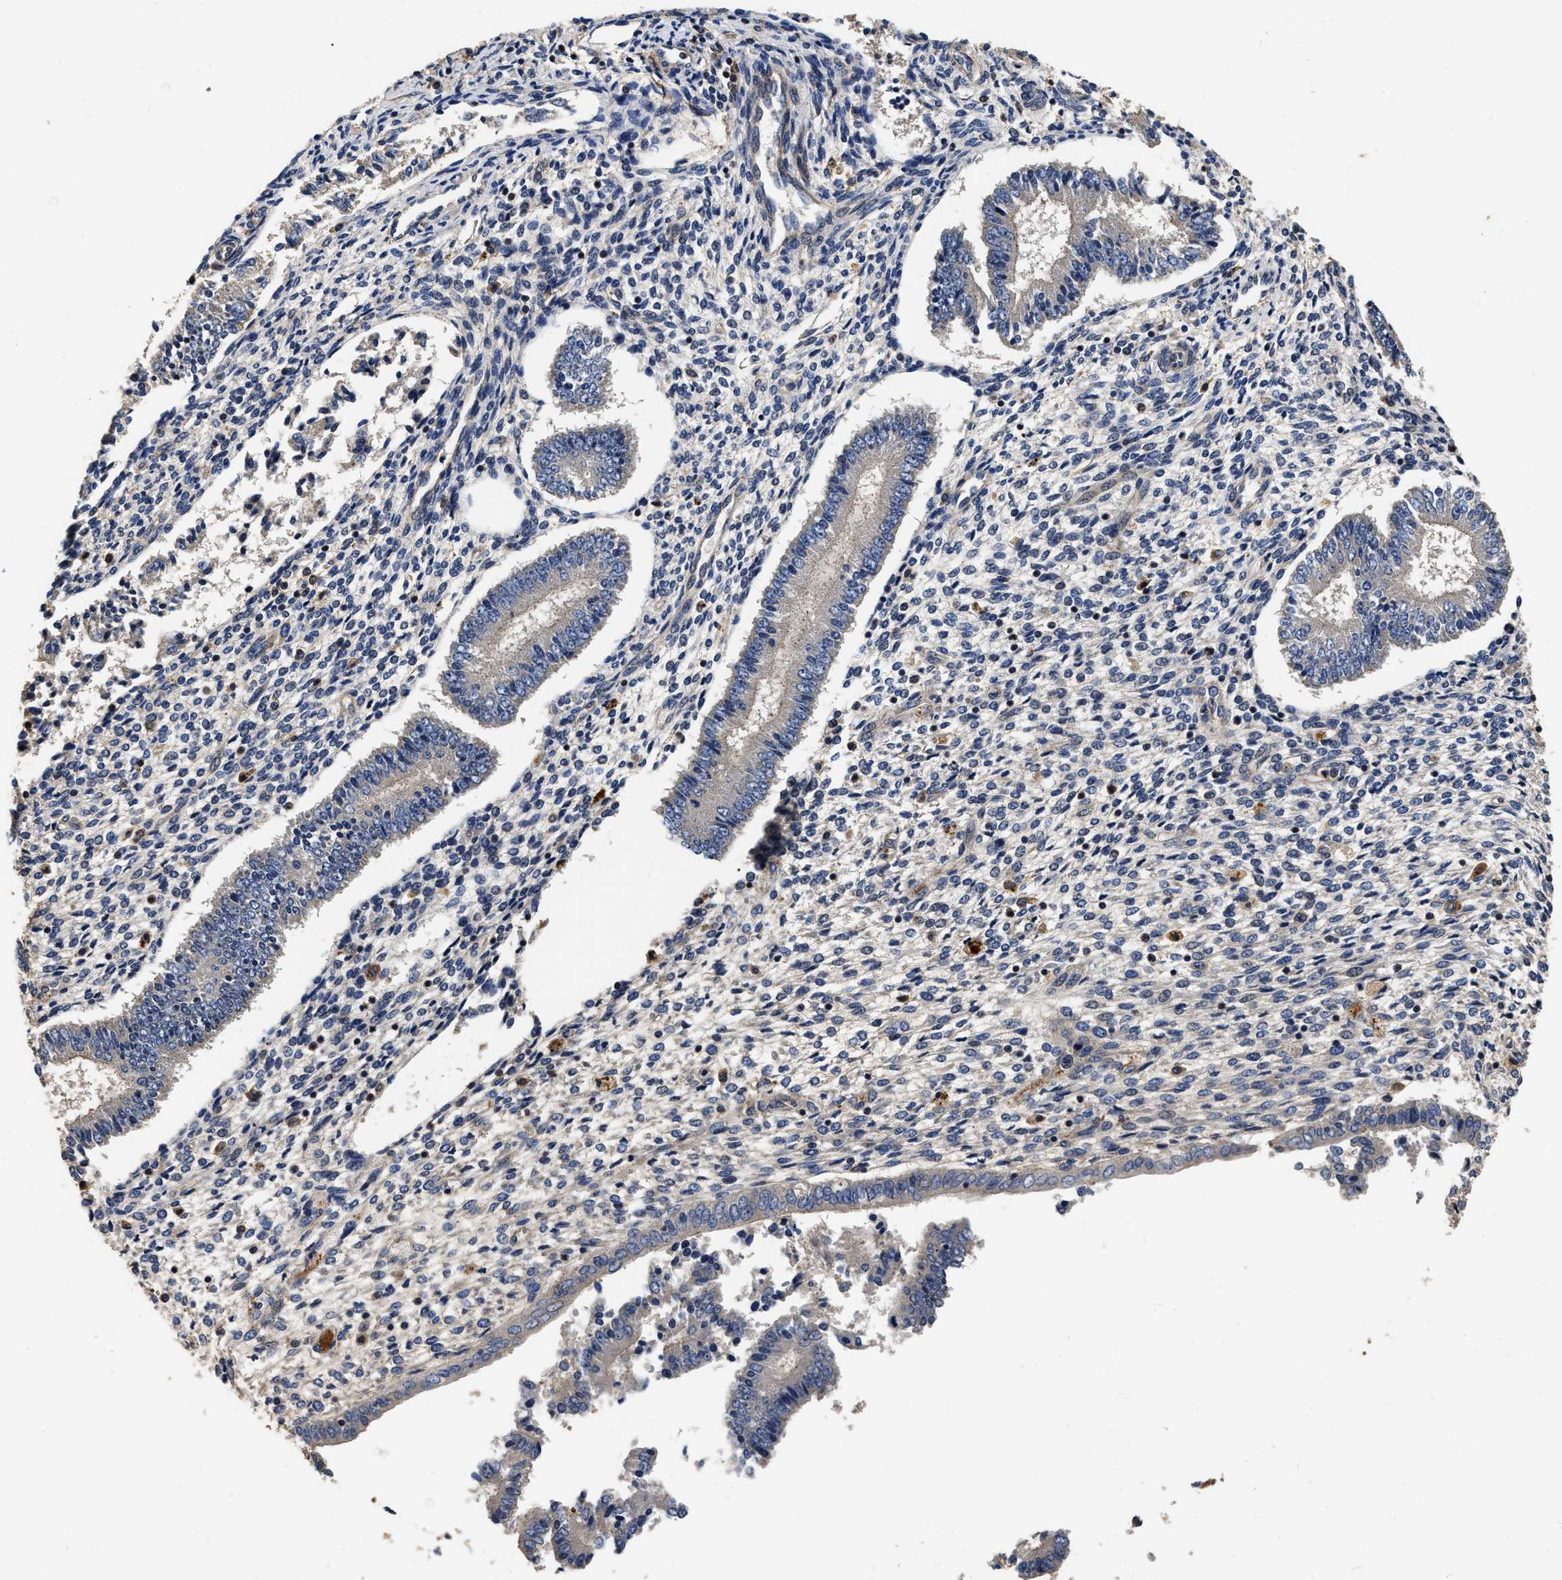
{"staining": {"intensity": "moderate", "quantity": "25%-75%", "location": "cytoplasmic/membranous"}, "tissue": "endometrium", "cell_type": "Cells in endometrial stroma", "image_type": "normal", "snomed": [{"axis": "morphology", "description": "Normal tissue, NOS"}, {"axis": "topography", "description": "Endometrium"}], "caption": "Immunohistochemistry (IHC) image of benign human endometrium stained for a protein (brown), which displays medium levels of moderate cytoplasmic/membranous expression in about 25%-75% of cells in endometrial stroma.", "gene": "ABCG8", "patient": {"sex": "female", "age": 42}}